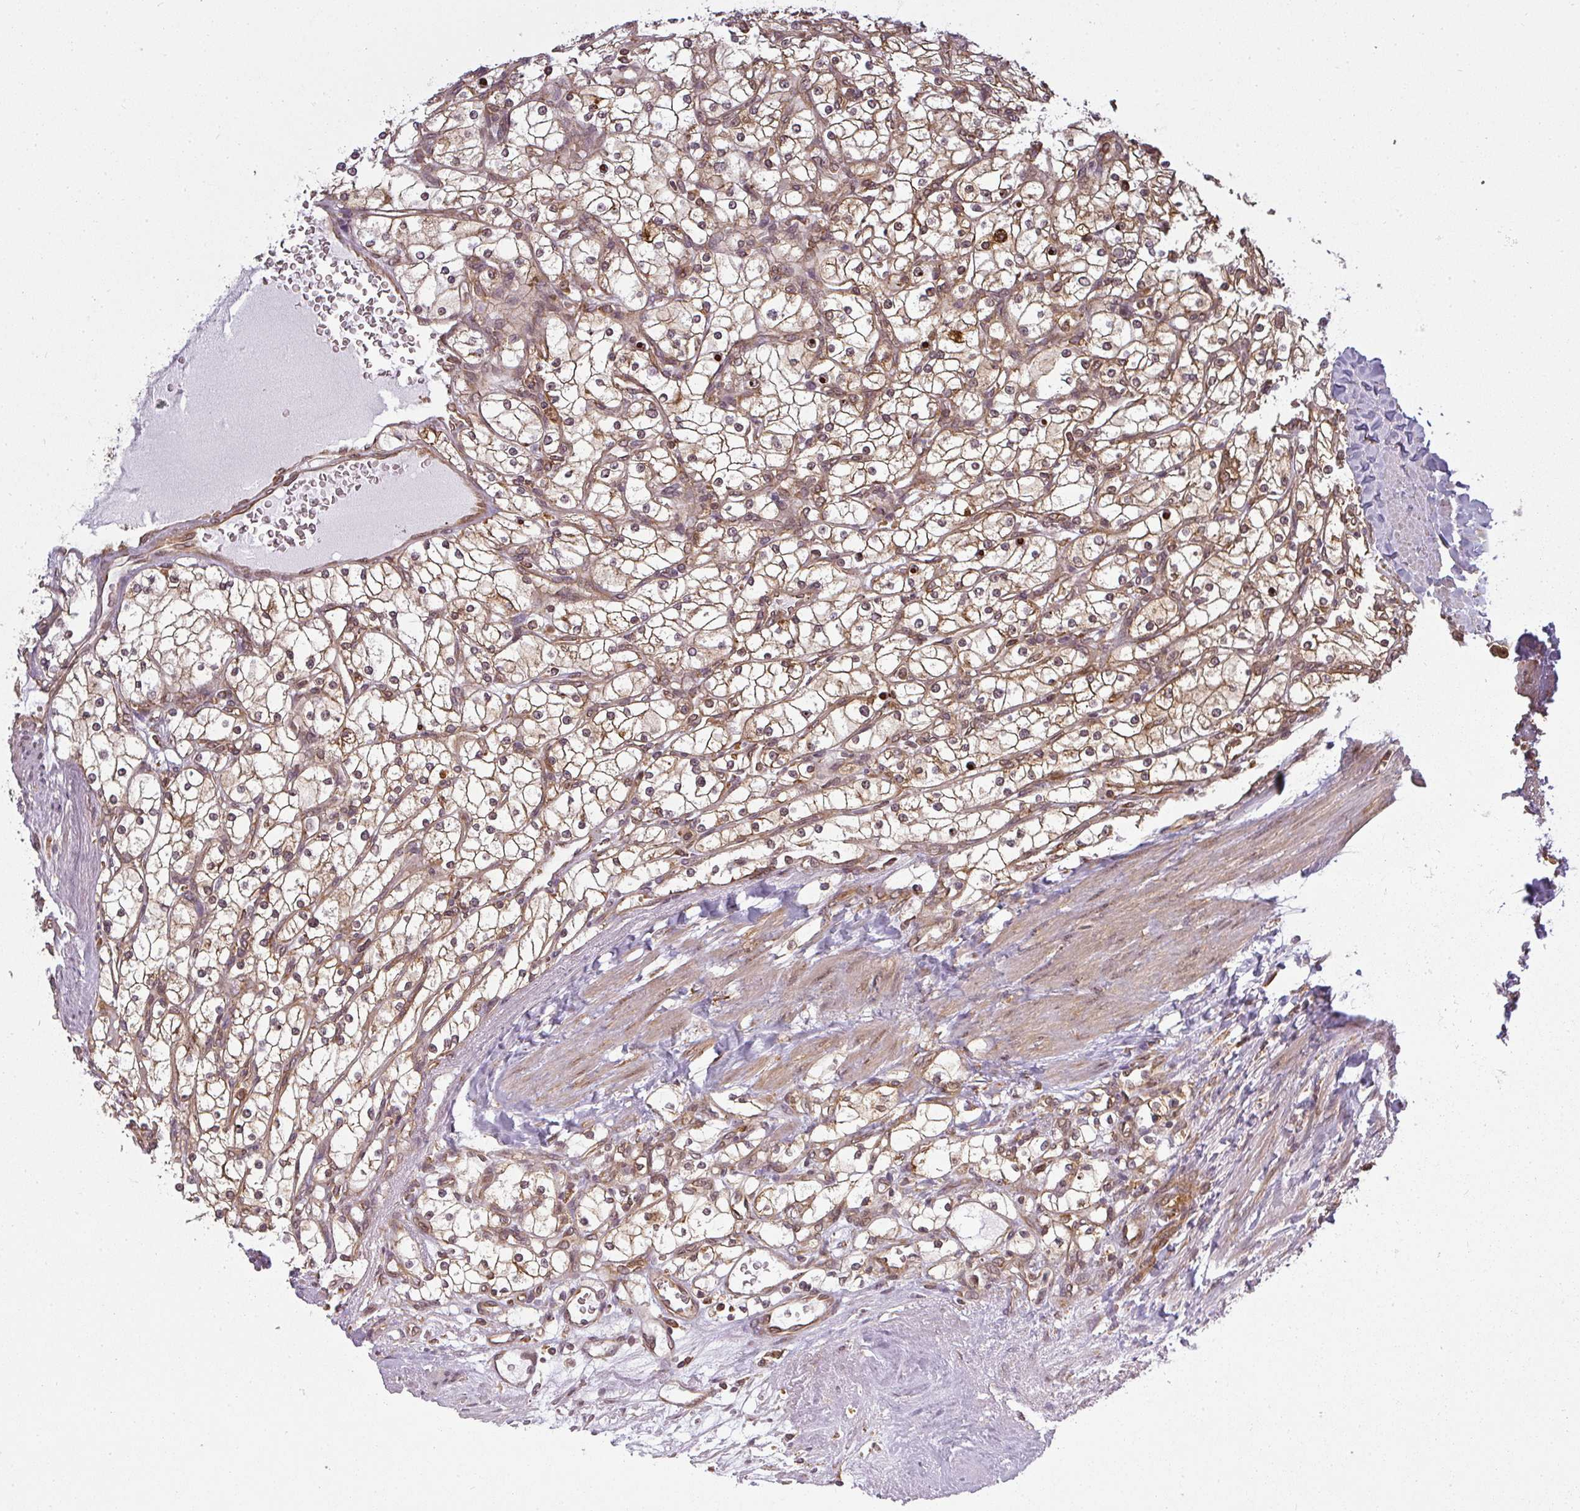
{"staining": {"intensity": "moderate", "quantity": ">75%", "location": "cytoplasmic/membranous,nuclear"}, "tissue": "renal cancer", "cell_type": "Tumor cells", "image_type": "cancer", "snomed": [{"axis": "morphology", "description": "Adenocarcinoma, NOS"}, {"axis": "topography", "description": "Kidney"}], "caption": "This is a photomicrograph of IHC staining of renal cancer (adenocarcinoma), which shows moderate expression in the cytoplasmic/membranous and nuclear of tumor cells.", "gene": "PPP6R3", "patient": {"sex": "male", "age": 80}}